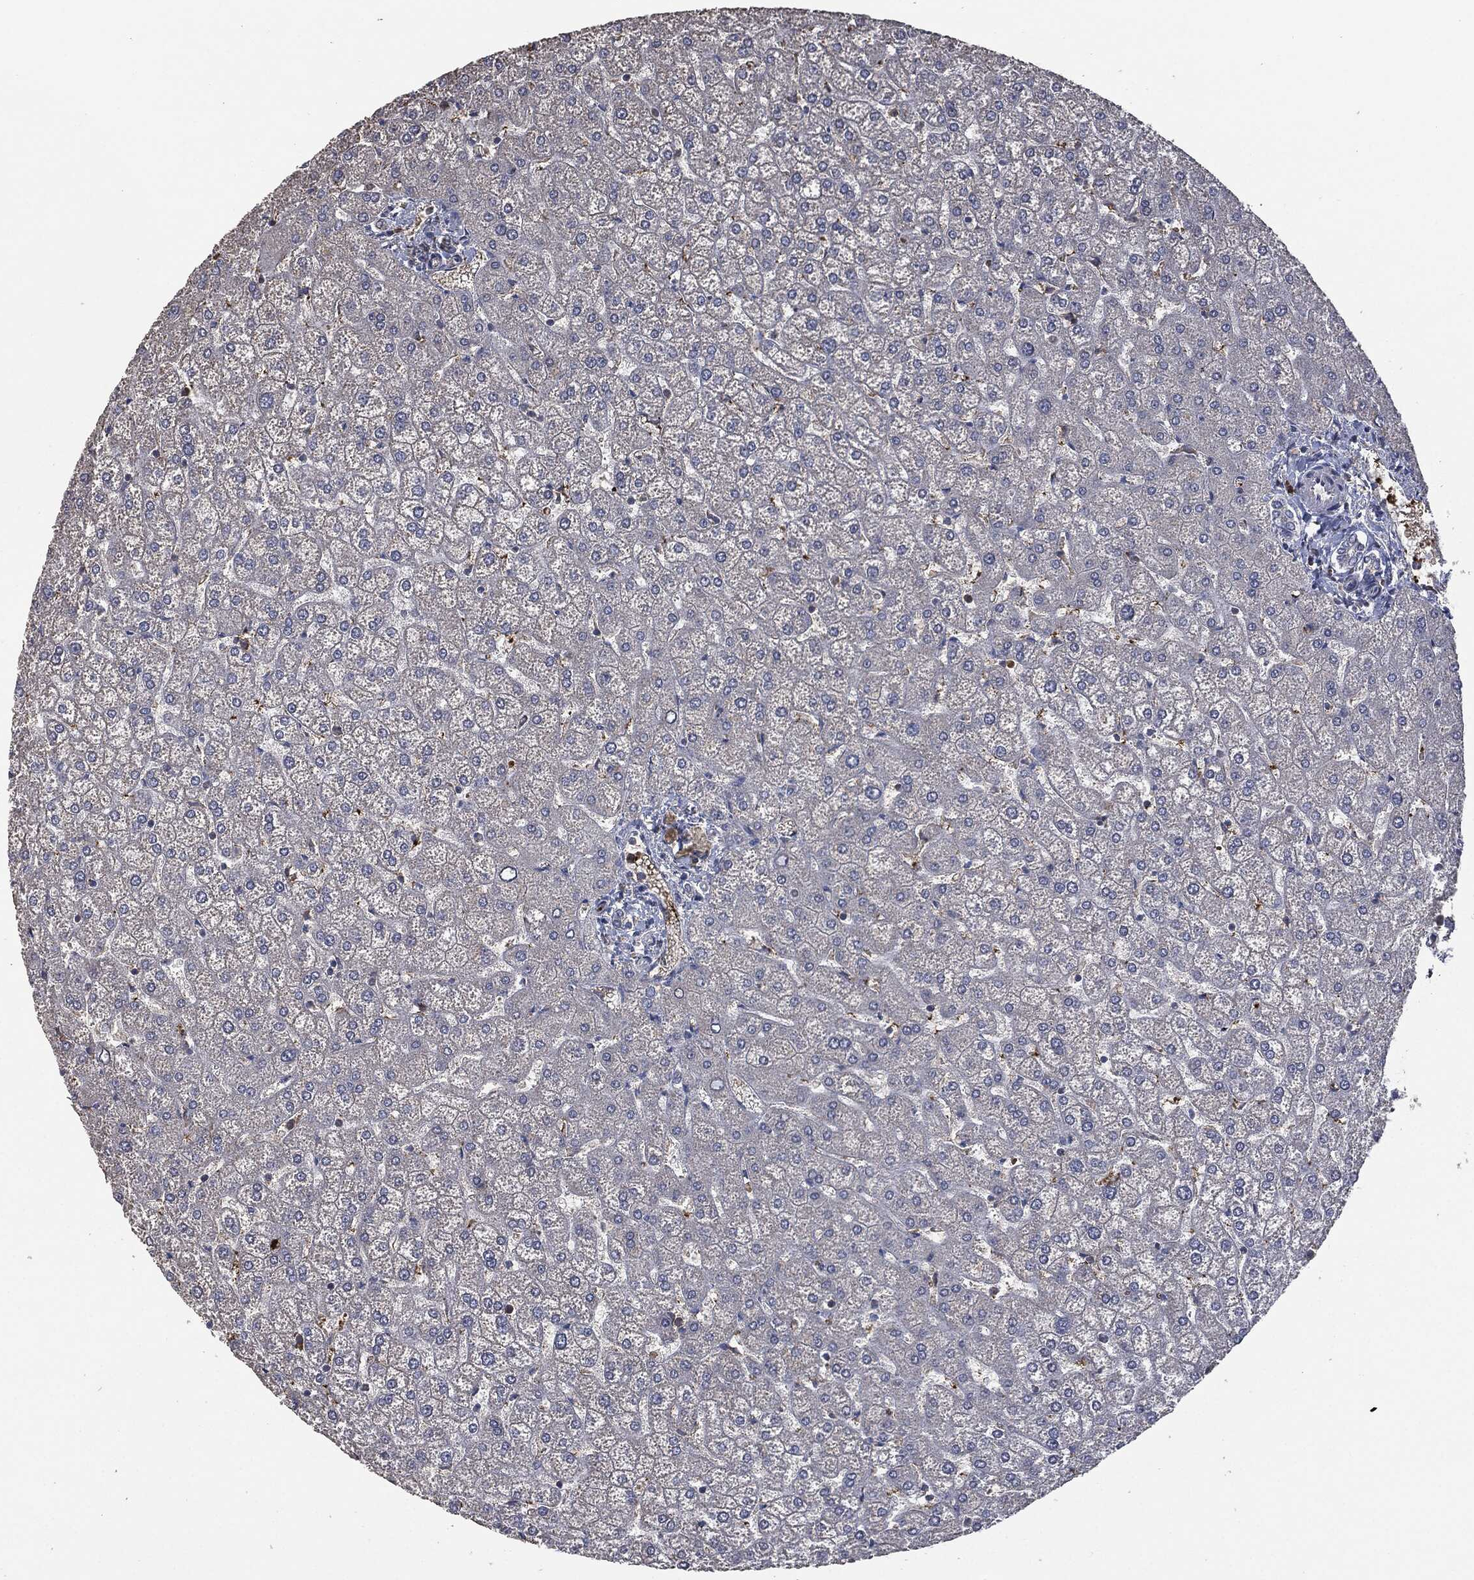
{"staining": {"intensity": "negative", "quantity": "none", "location": "none"}, "tissue": "liver", "cell_type": "Cholangiocytes", "image_type": "normal", "snomed": [{"axis": "morphology", "description": "Normal tissue, NOS"}, {"axis": "topography", "description": "Liver"}], "caption": "IHC image of normal liver: human liver stained with DAB reveals no significant protein positivity in cholangiocytes. Brightfield microscopy of immunohistochemistry (IHC) stained with DAB (3,3'-diaminobenzidine) (brown) and hematoxylin (blue), captured at high magnification.", "gene": "CD33", "patient": {"sex": "female", "age": 32}}